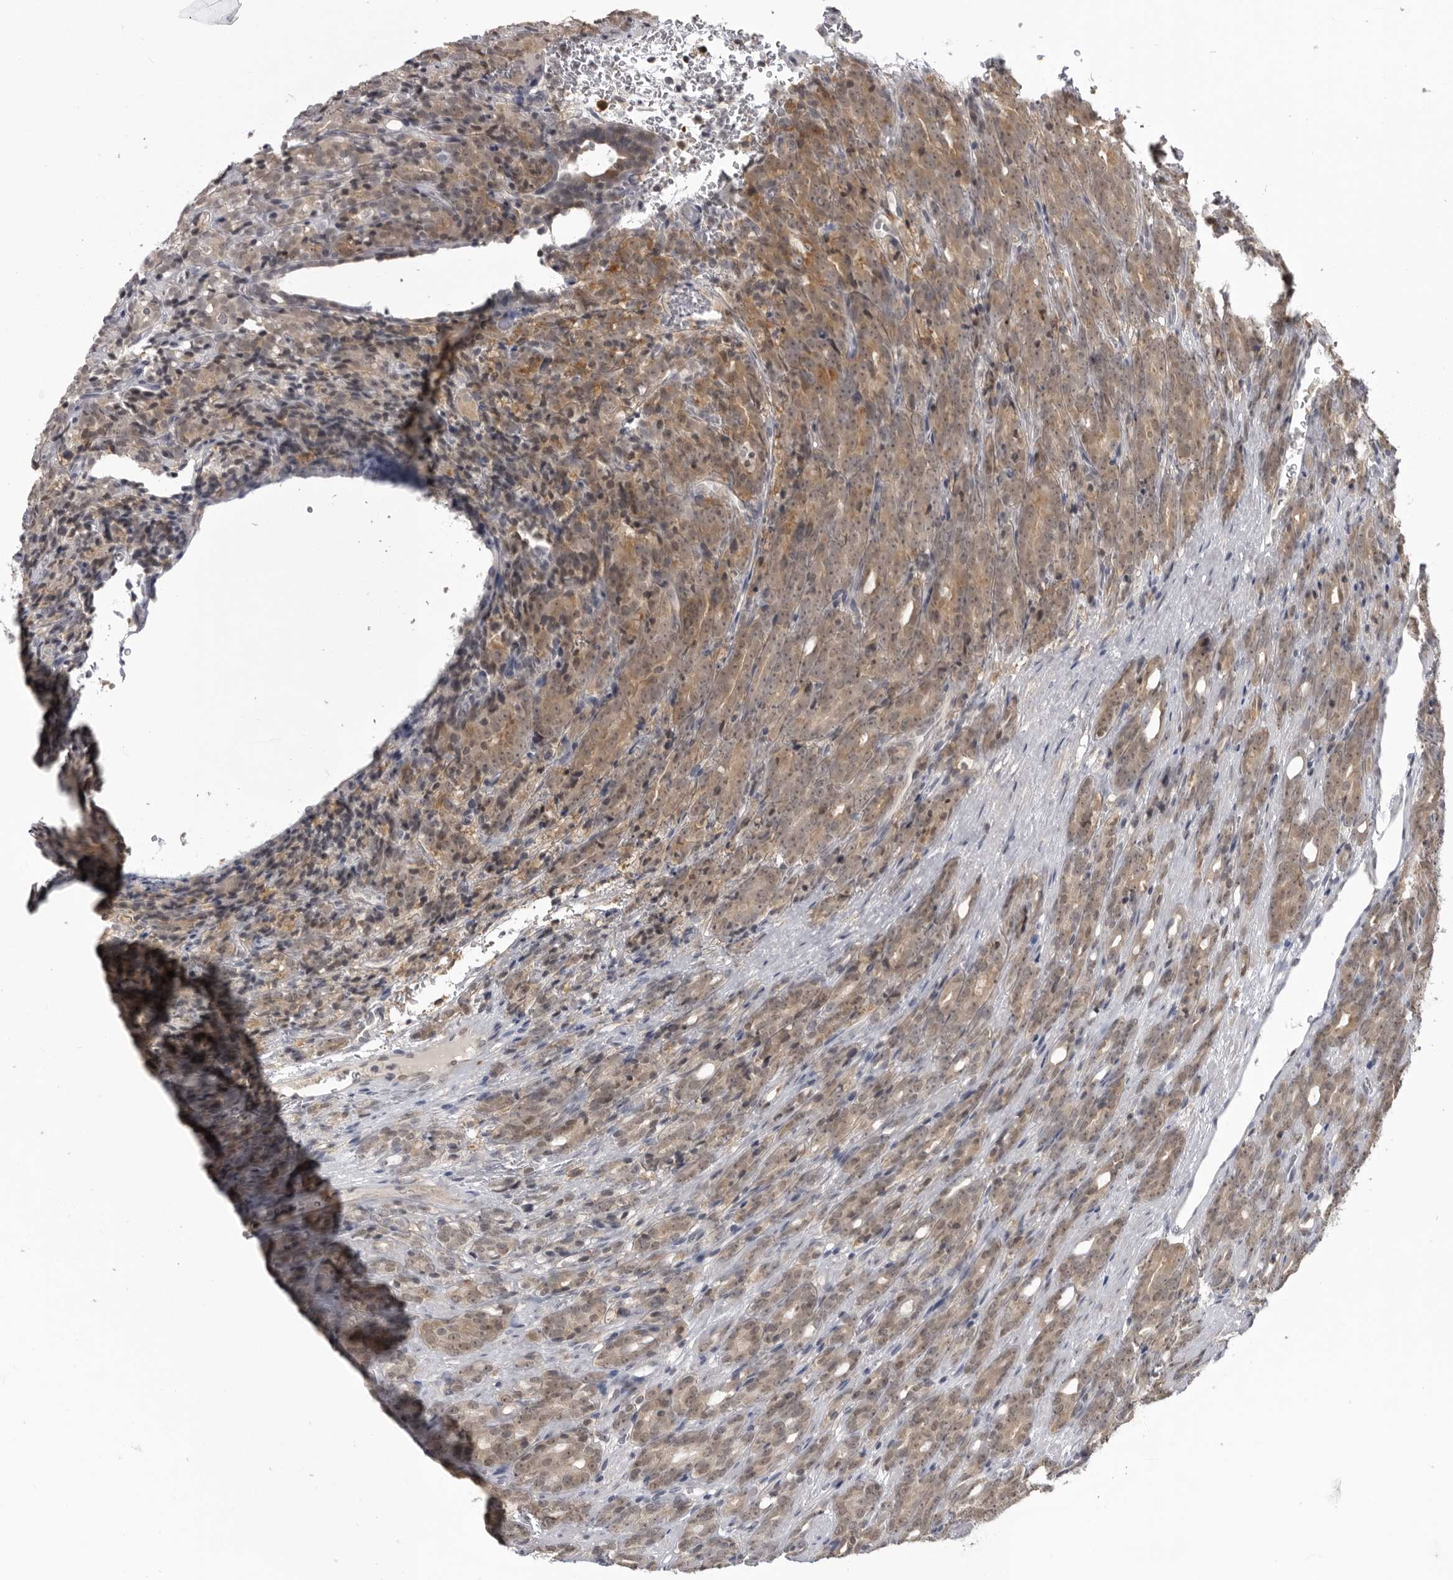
{"staining": {"intensity": "moderate", "quantity": ">75%", "location": "cytoplasmic/membranous"}, "tissue": "prostate cancer", "cell_type": "Tumor cells", "image_type": "cancer", "snomed": [{"axis": "morphology", "description": "Adenocarcinoma, High grade"}, {"axis": "topography", "description": "Prostate"}], "caption": "Adenocarcinoma (high-grade) (prostate) tissue reveals moderate cytoplasmic/membranous positivity in approximately >75% of tumor cells", "gene": "PDCL3", "patient": {"sex": "male", "age": 62}}